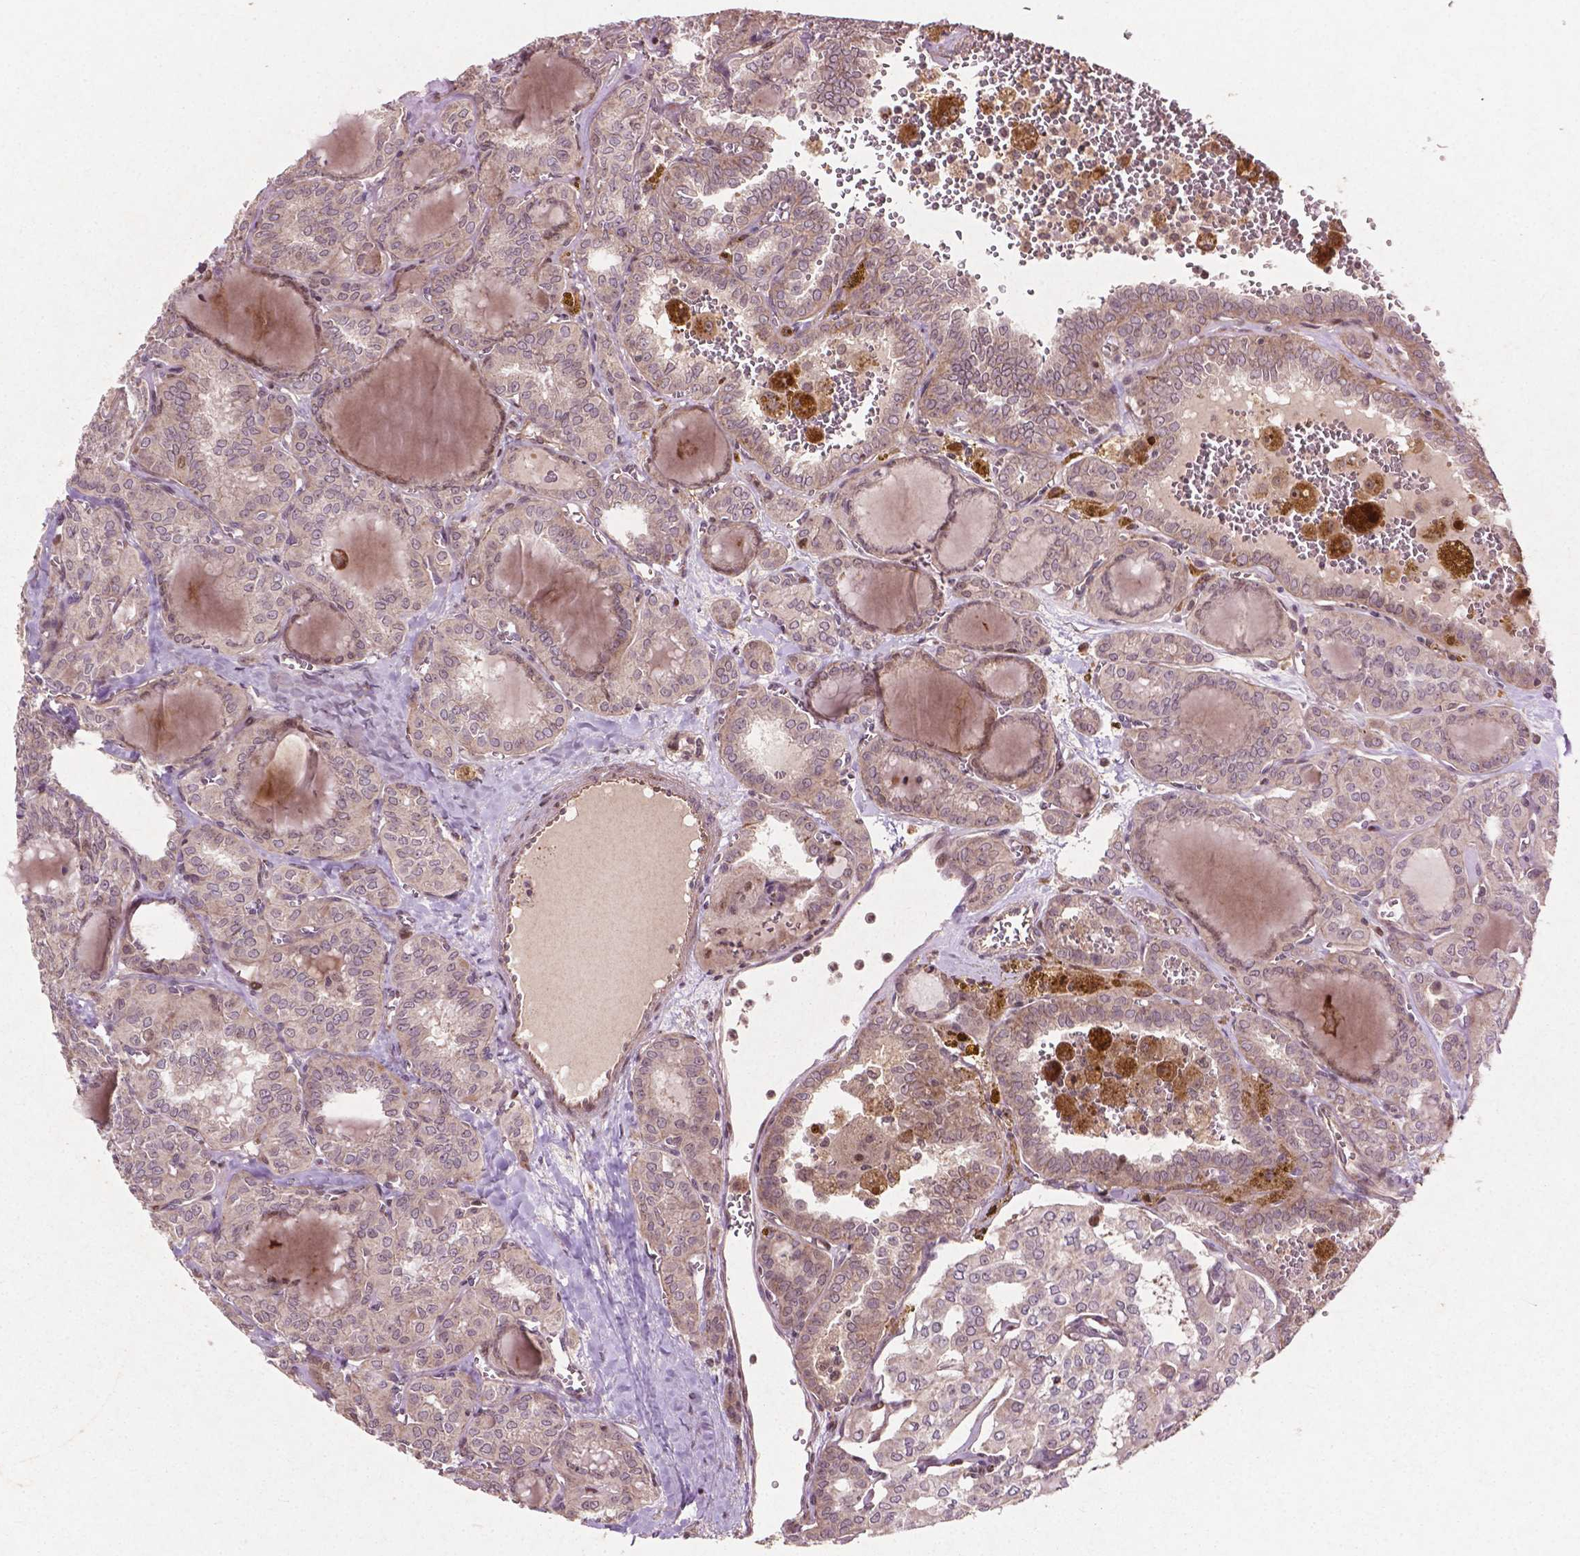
{"staining": {"intensity": "weak", "quantity": "<25%", "location": "cytoplasmic/membranous"}, "tissue": "thyroid cancer", "cell_type": "Tumor cells", "image_type": "cancer", "snomed": [{"axis": "morphology", "description": "Papillary adenocarcinoma, NOS"}, {"axis": "topography", "description": "Thyroid gland"}], "caption": "High power microscopy histopathology image of an immunohistochemistry photomicrograph of papillary adenocarcinoma (thyroid), revealing no significant expression in tumor cells. The staining is performed using DAB (3,3'-diaminobenzidine) brown chromogen with nuclei counter-stained in using hematoxylin.", "gene": "B3GALNT2", "patient": {"sex": "female", "age": 41}}